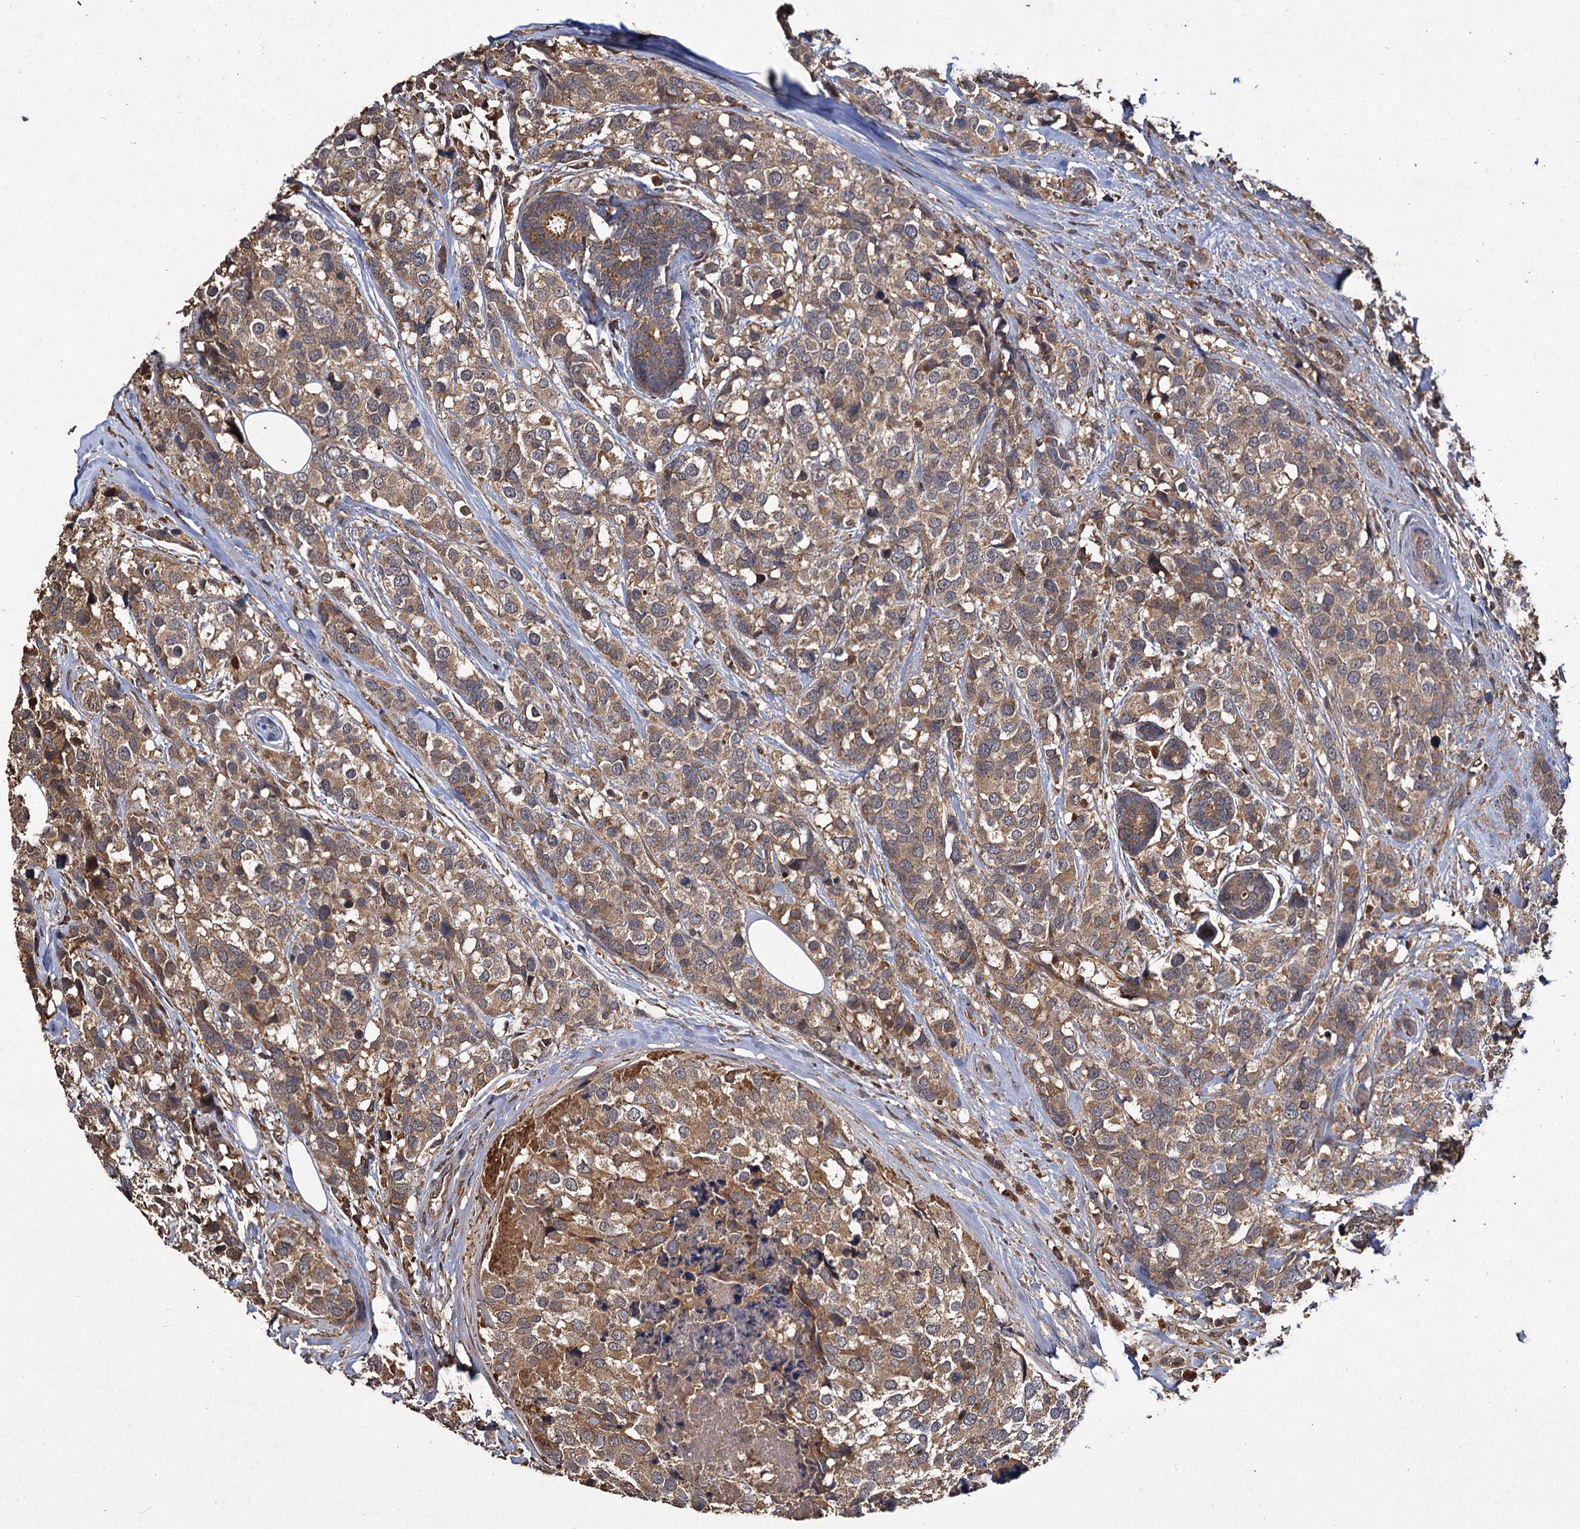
{"staining": {"intensity": "moderate", "quantity": ">75%", "location": "cytoplasmic/membranous"}, "tissue": "breast cancer", "cell_type": "Tumor cells", "image_type": "cancer", "snomed": [{"axis": "morphology", "description": "Lobular carcinoma"}, {"axis": "topography", "description": "Breast"}], "caption": "Approximately >75% of tumor cells in lobular carcinoma (breast) reveal moderate cytoplasmic/membranous protein staining as visualized by brown immunohistochemical staining.", "gene": "GCLC", "patient": {"sex": "female", "age": 59}}